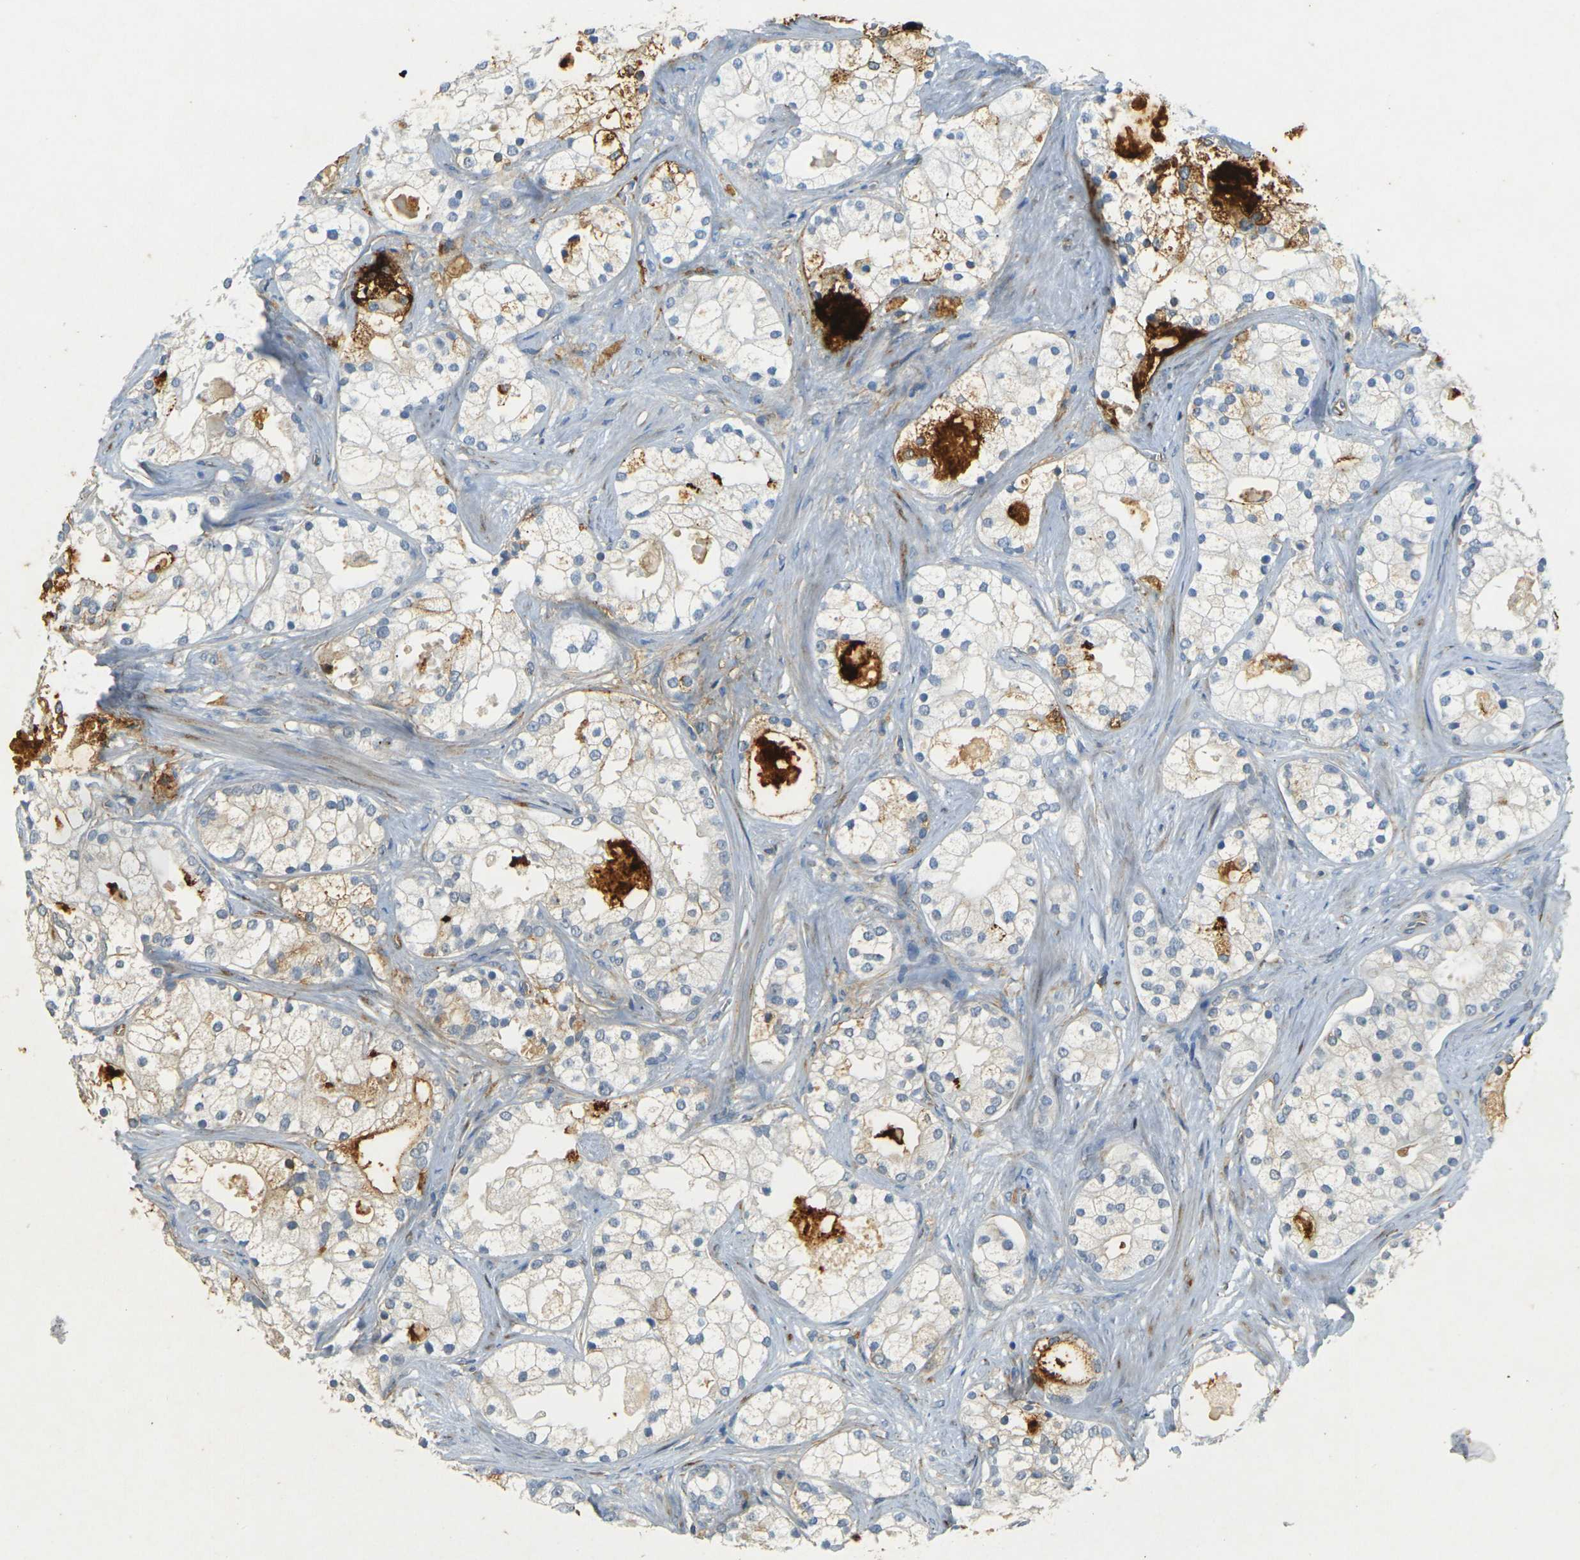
{"staining": {"intensity": "moderate", "quantity": "25%-75%", "location": "cytoplasmic/membranous"}, "tissue": "prostate cancer", "cell_type": "Tumor cells", "image_type": "cancer", "snomed": [{"axis": "morphology", "description": "Adenocarcinoma, Low grade"}, {"axis": "topography", "description": "Prostate"}], "caption": "Moderate cytoplasmic/membranous staining for a protein is seen in about 25%-75% of tumor cells of prostate cancer (low-grade adenocarcinoma) using immunohistochemistry.", "gene": "SORT1", "patient": {"sex": "male", "age": 58}}